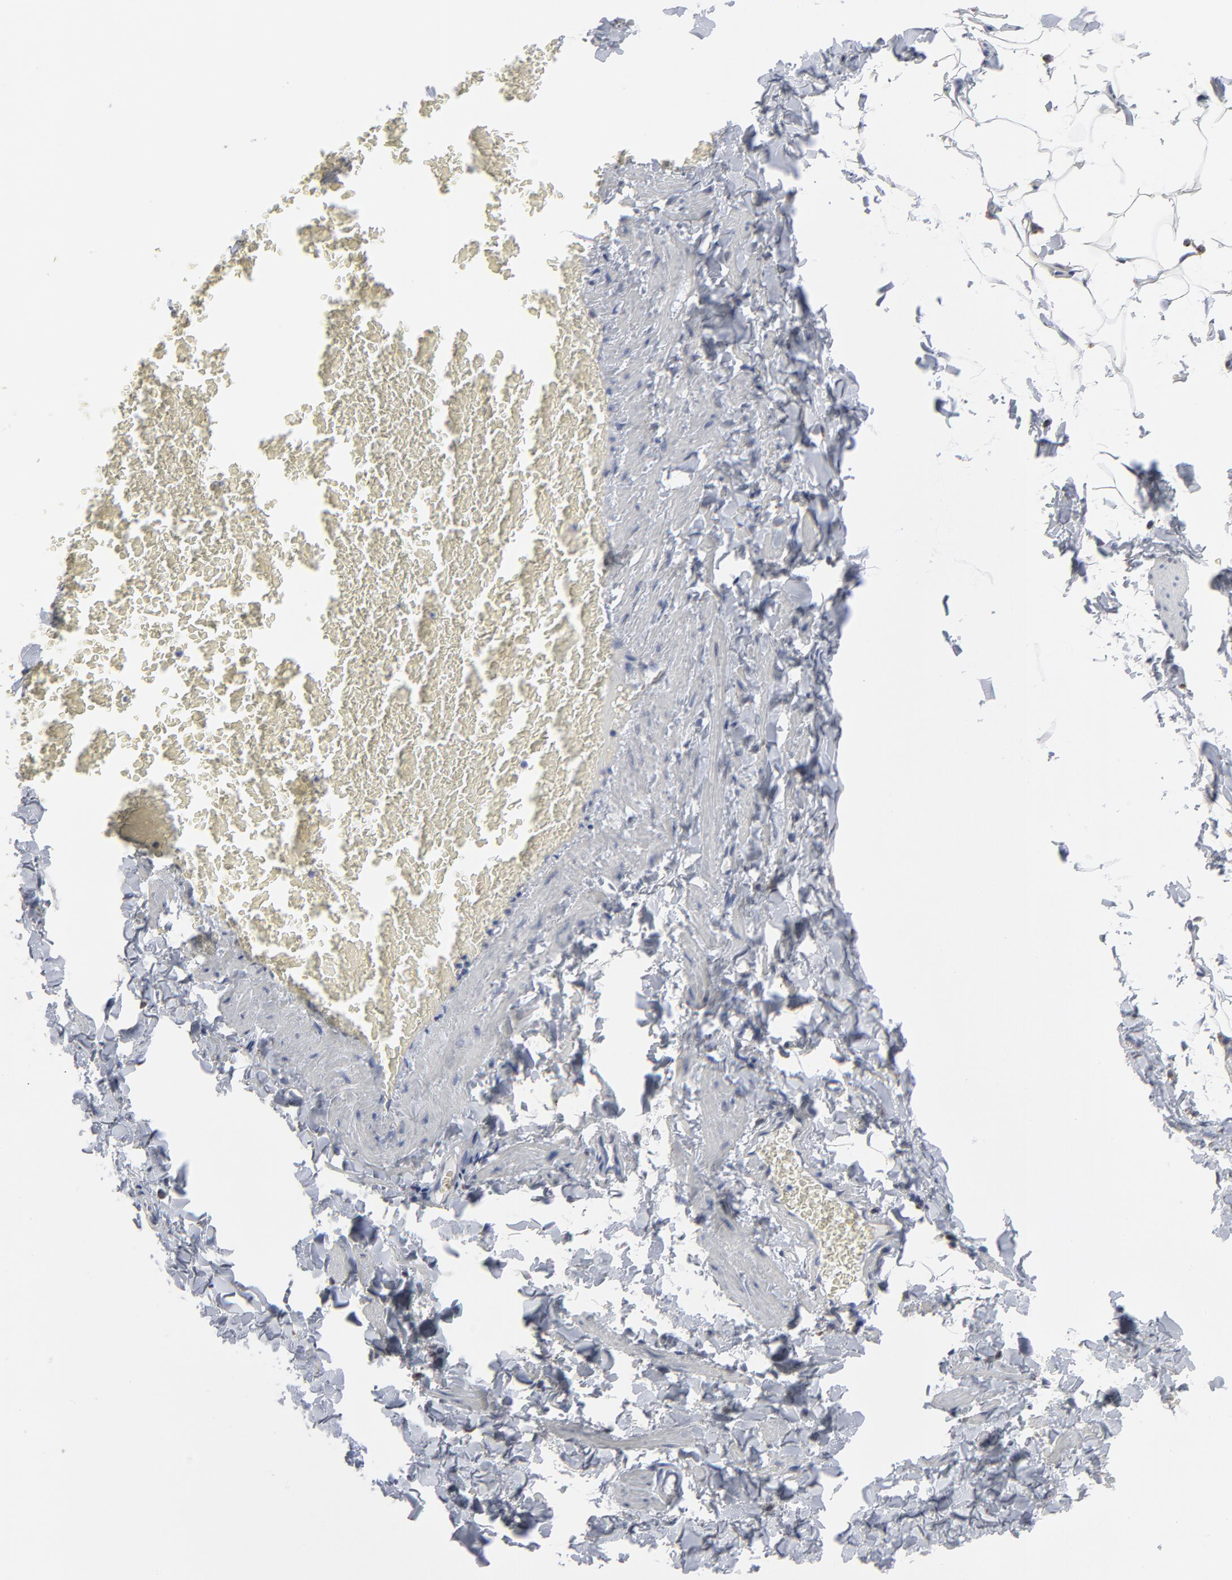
{"staining": {"intensity": "negative", "quantity": "none", "location": "none"}, "tissue": "adipose tissue", "cell_type": "Adipocytes", "image_type": "normal", "snomed": [{"axis": "morphology", "description": "Normal tissue, NOS"}, {"axis": "topography", "description": "Vascular tissue"}], "caption": "An immunohistochemistry photomicrograph of normal adipose tissue is shown. There is no staining in adipocytes of adipose tissue.", "gene": "TXNRD2", "patient": {"sex": "male", "age": 41}}